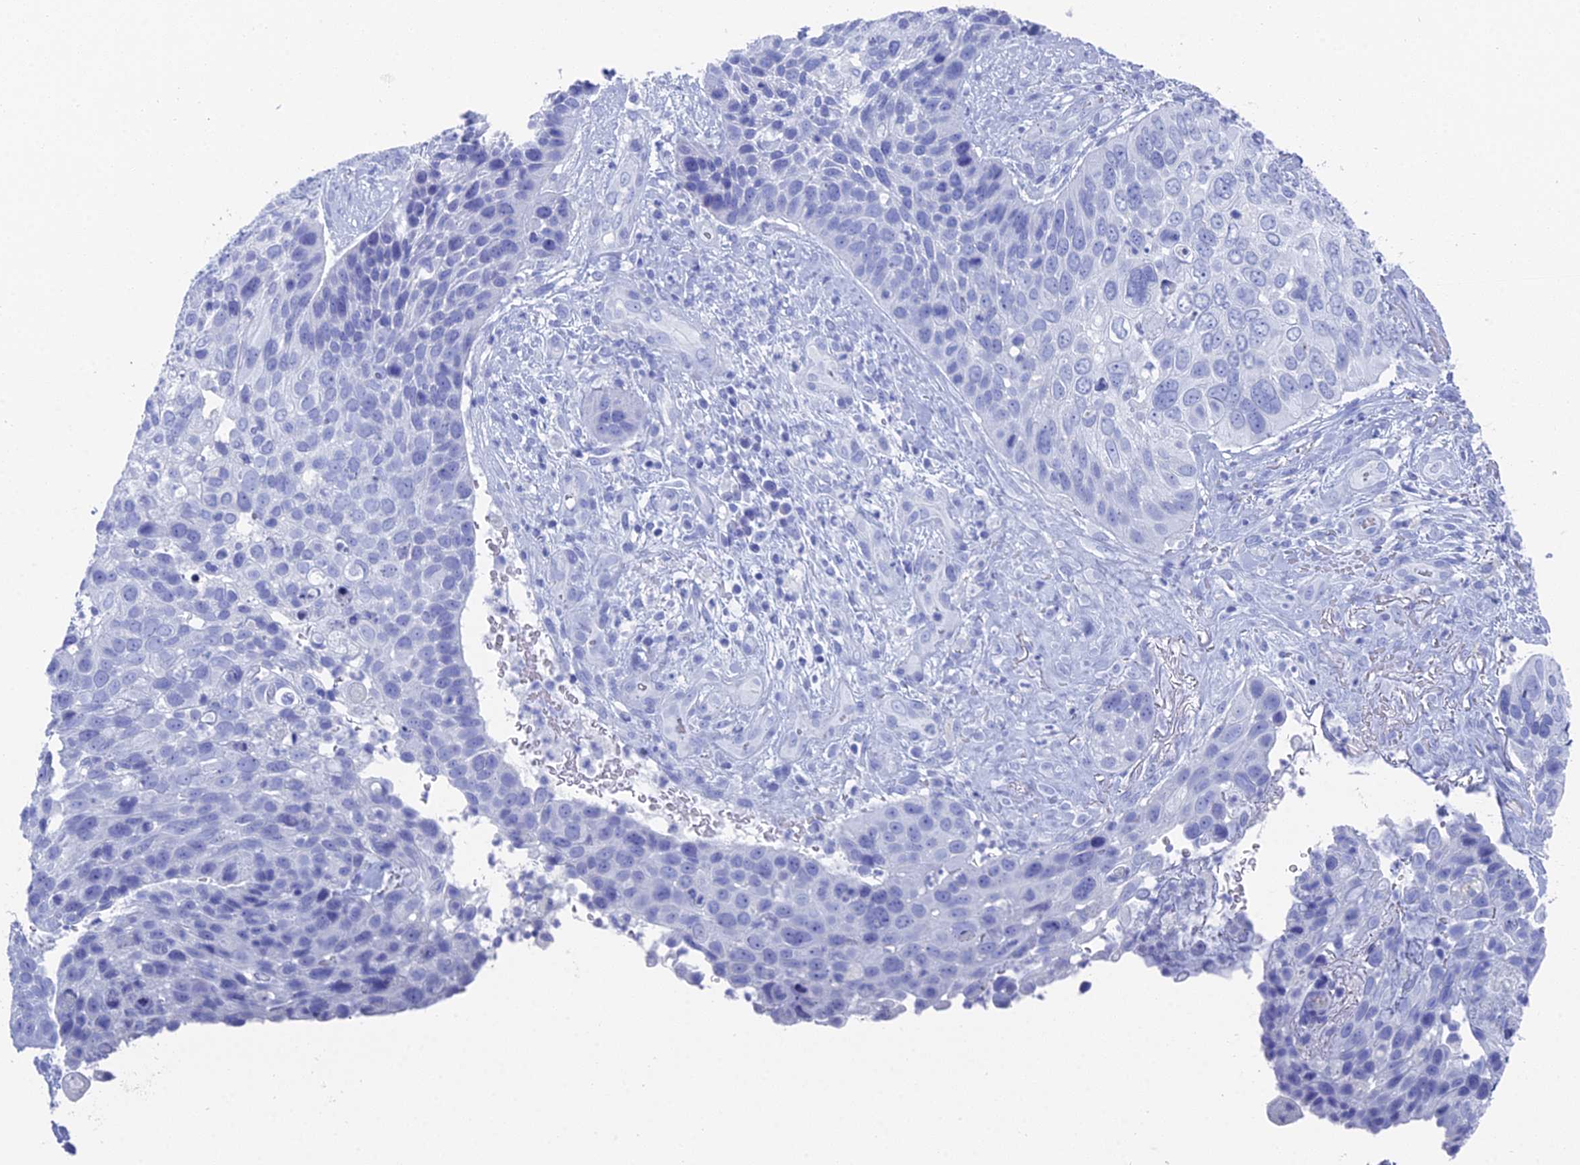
{"staining": {"intensity": "negative", "quantity": "none", "location": "none"}, "tissue": "skin cancer", "cell_type": "Tumor cells", "image_type": "cancer", "snomed": [{"axis": "morphology", "description": "Basal cell carcinoma"}, {"axis": "topography", "description": "Skin"}], "caption": "This photomicrograph is of skin cancer stained with immunohistochemistry to label a protein in brown with the nuclei are counter-stained blue. There is no positivity in tumor cells.", "gene": "ENPP3", "patient": {"sex": "female", "age": 74}}